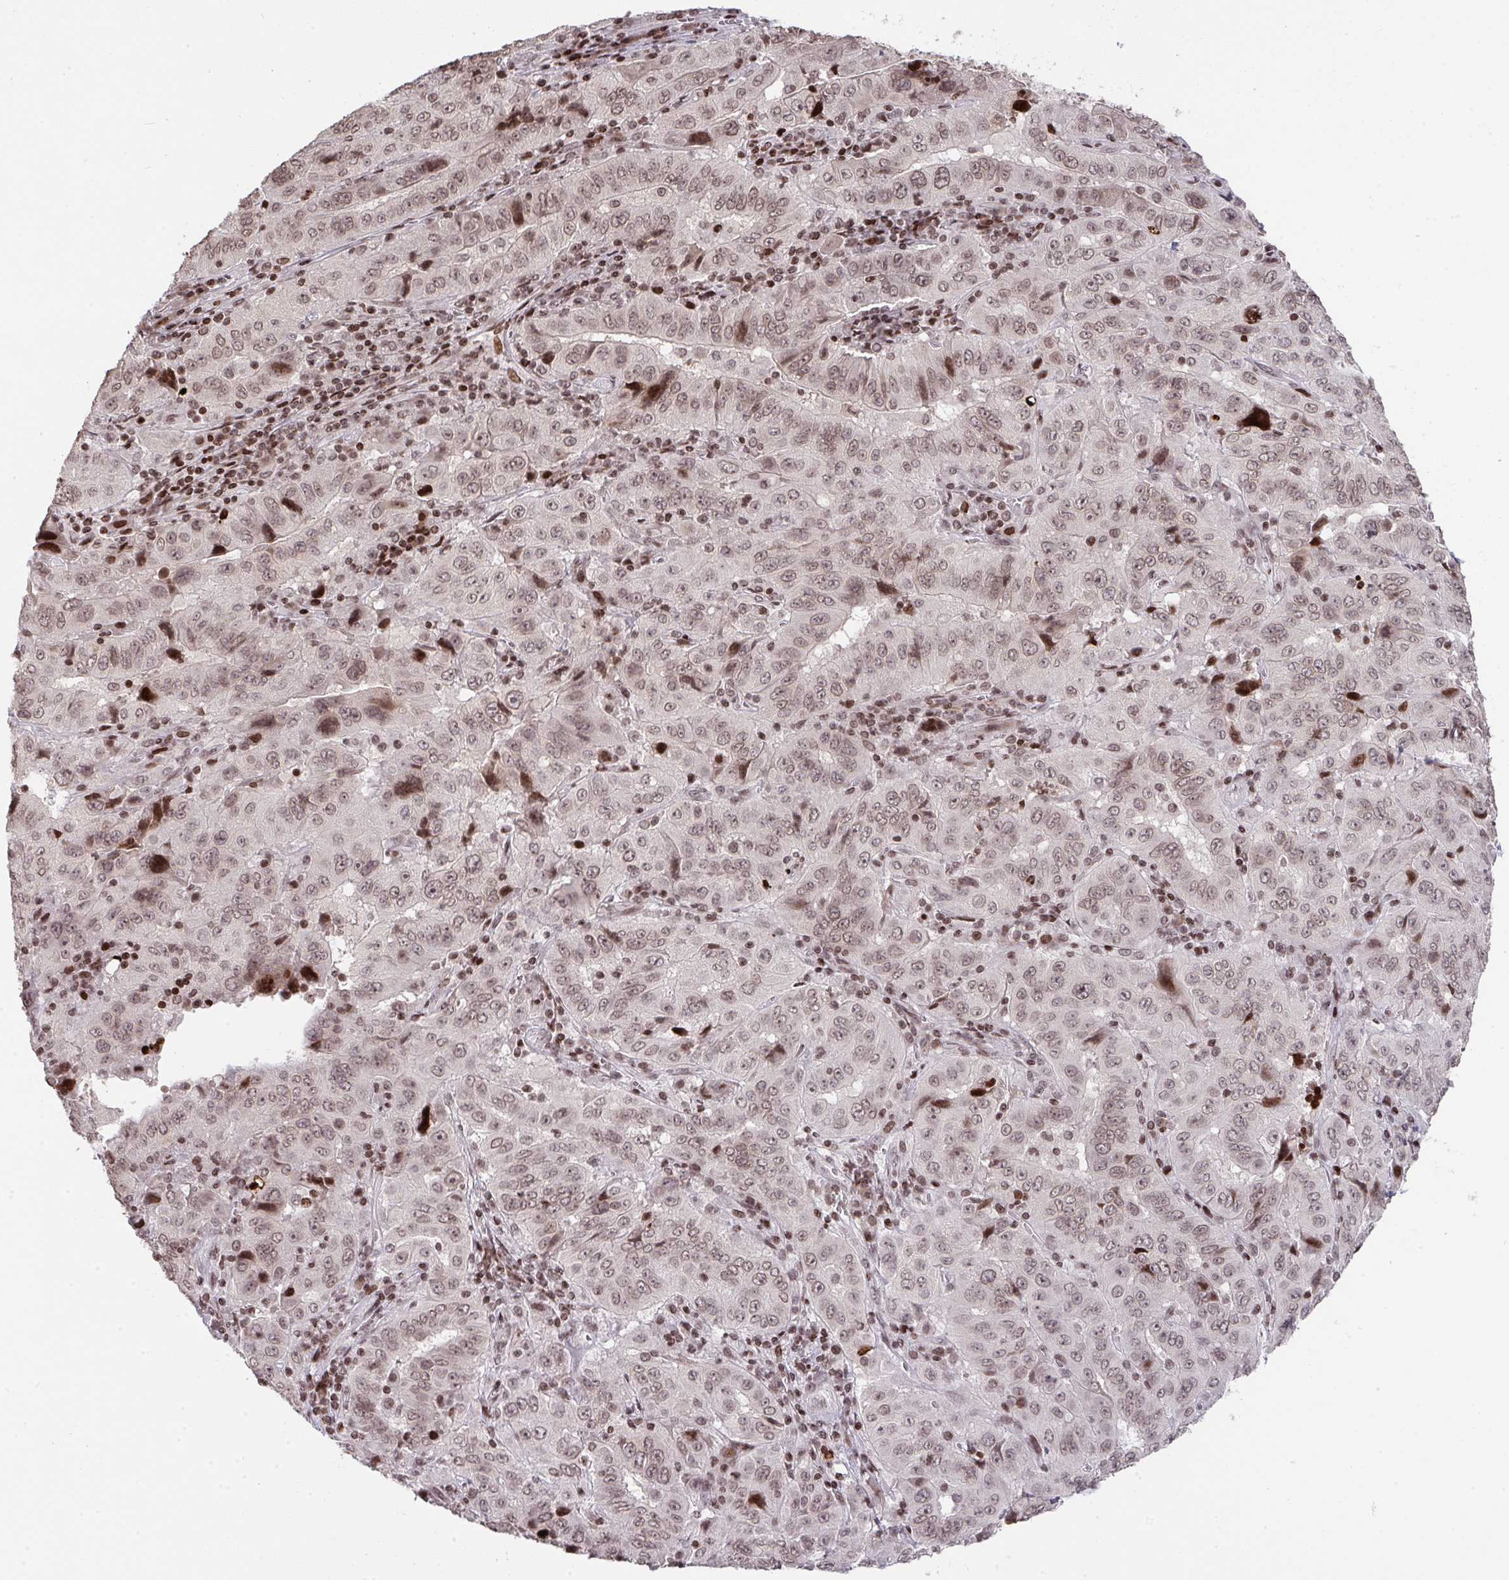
{"staining": {"intensity": "weak", "quantity": ">75%", "location": "nuclear"}, "tissue": "pancreatic cancer", "cell_type": "Tumor cells", "image_type": "cancer", "snomed": [{"axis": "morphology", "description": "Adenocarcinoma, NOS"}, {"axis": "topography", "description": "Pancreas"}], "caption": "Pancreatic cancer stained with DAB IHC demonstrates low levels of weak nuclear positivity in approximately >75% of tumor cells.", "gene": "NIP7", "patient": {"sex": "male", "age": 63}}